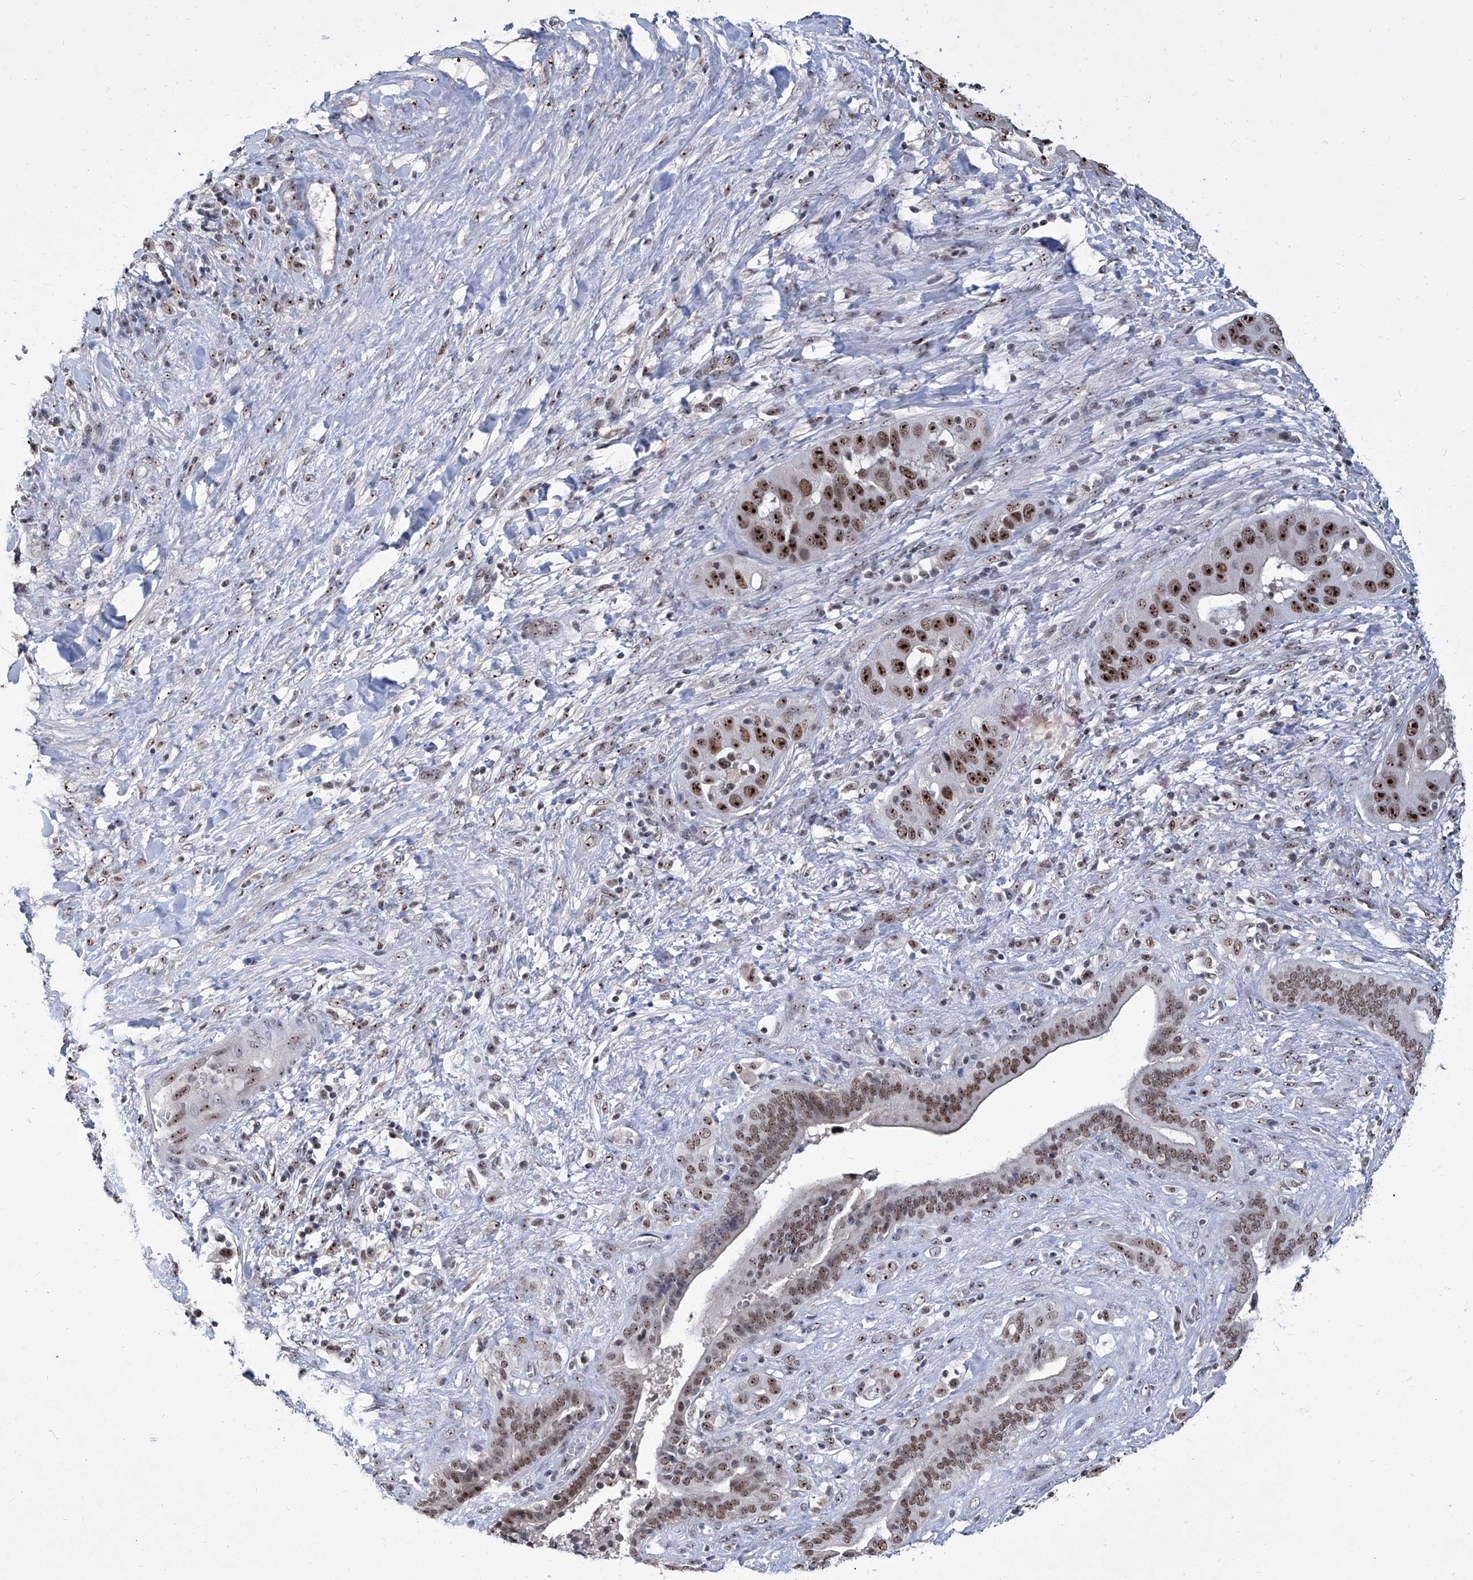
{"staining": {"intensity": "moderate", "quantity": ">75%", "location": "nuclear"}, "tissue": "liver cancer", "cell_type": "Tumor cells", "image_type": "cancer", "snomed": [{"axis": "morphology", "description": "Cholangiocarcinoma"}, {"axis": "topography", "description": "Liver"}], "caption": "Liver cancer stained with a protein marker displays moderate staining in tumor cells.", "gene": "CMTR1", "patient": {"sex": "female", "age": 52}}